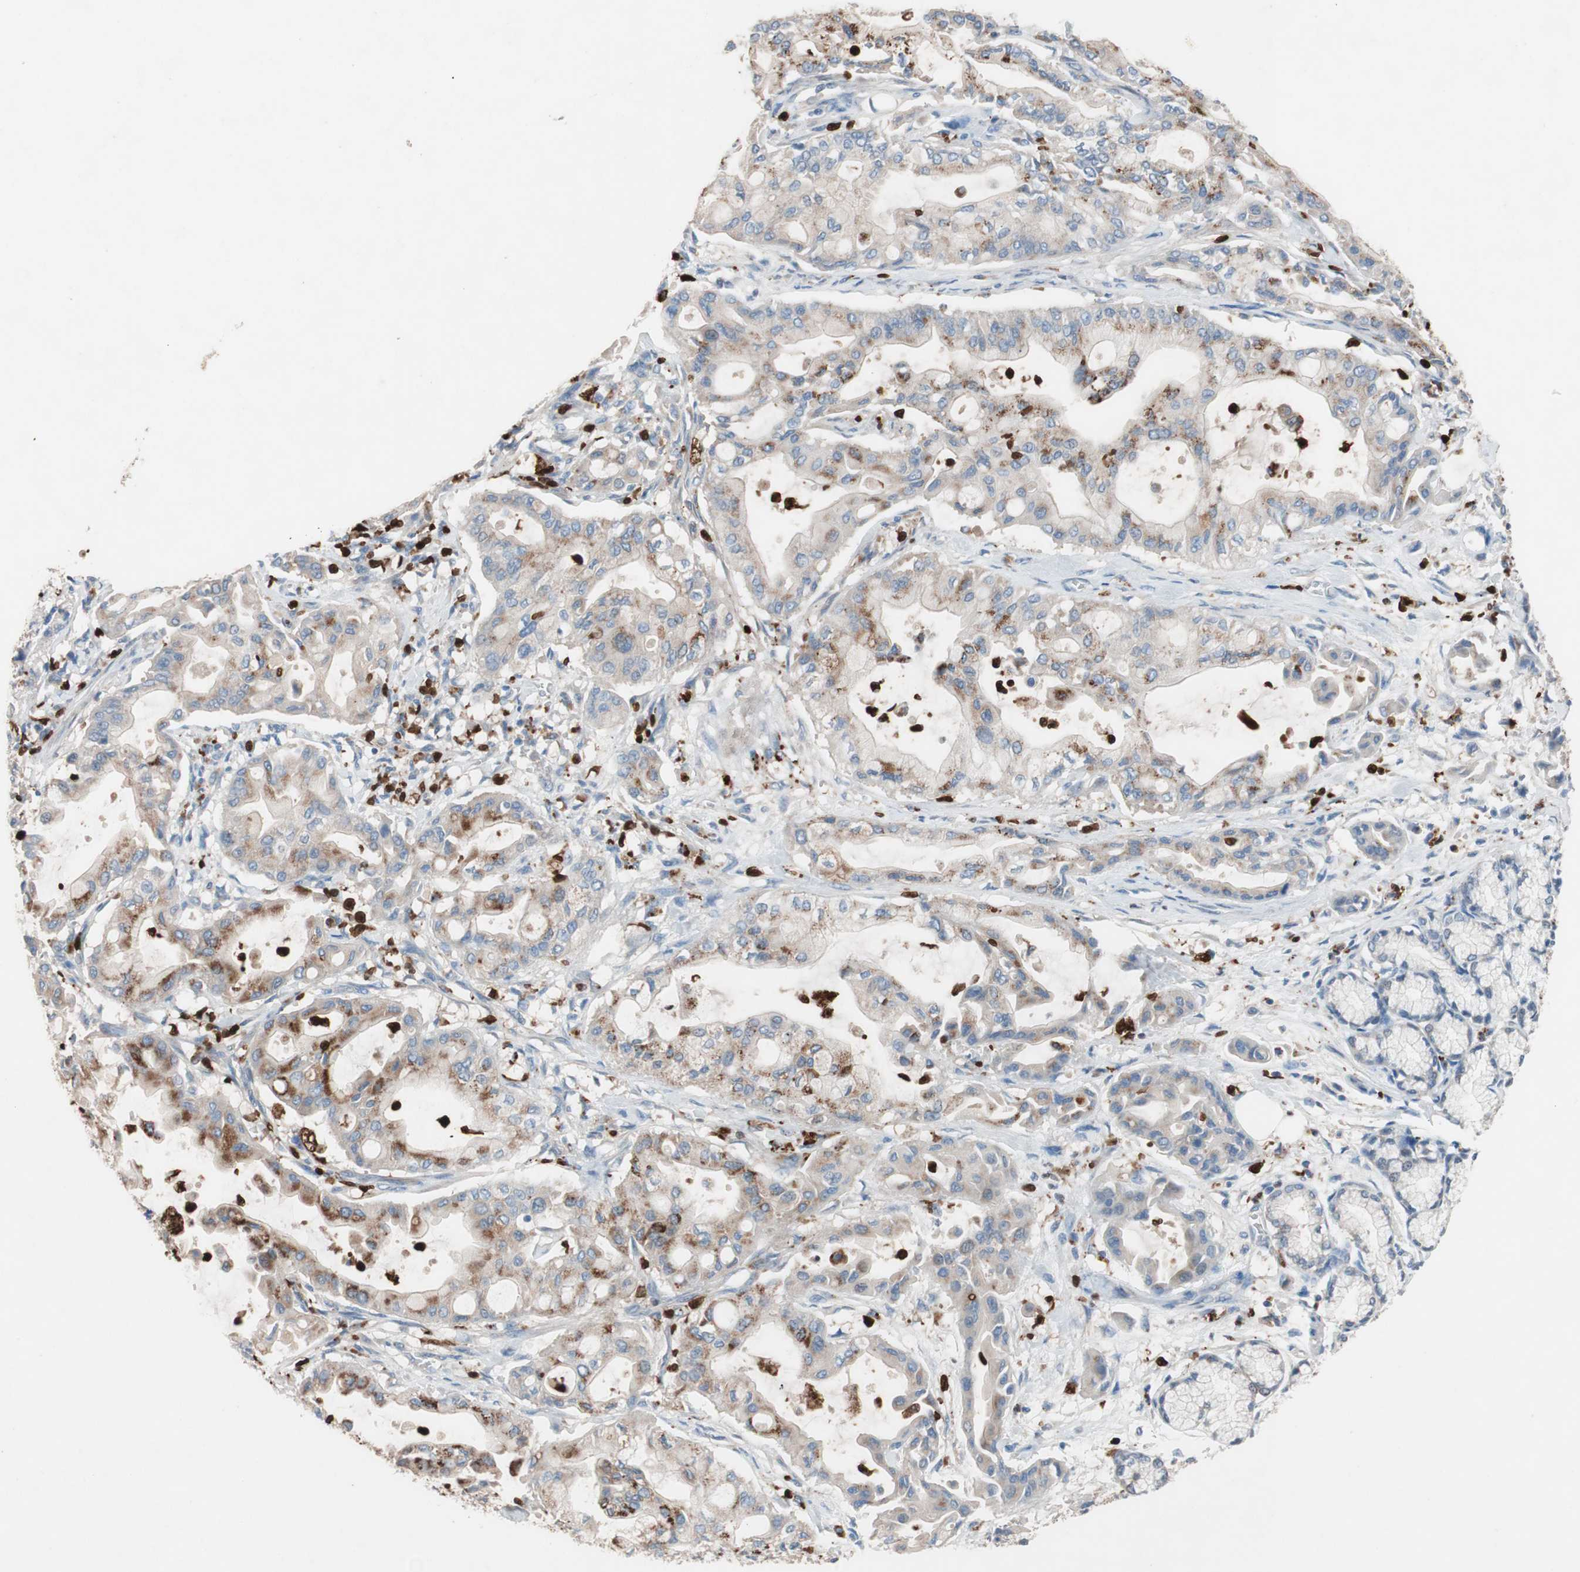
{"staining": {"intensity": "weak", "quantity": "25%-75%", "location": "cytoplasmic/membranous"}, "tissue": "pancreatic cancer", "cell_type": "Tumor cells", "image_type": "cancer", "snomed": [{"axis": "morphology", "description": "Adenocarcinoma, NOS"}, {"axis": "morphology", "description": "Adenocarcinoma, metastatic, NOS"}, {"axis": "topography", "description": "Lymph node"}, {"axis": "topography", "description": "Pancreas"}, {"axis": "topography", "description": "Duodenum"}], "caption": "An immunohistochemistry photomicrograph of tumor tissue is shown. Protein staining in brown highlights weak cytoplasmic/membranous positivity in pancreatic adenocarcinoma within tumor cells.", "gene": "CLEC4D", "patient": {"sex": "female", "age": 64}}